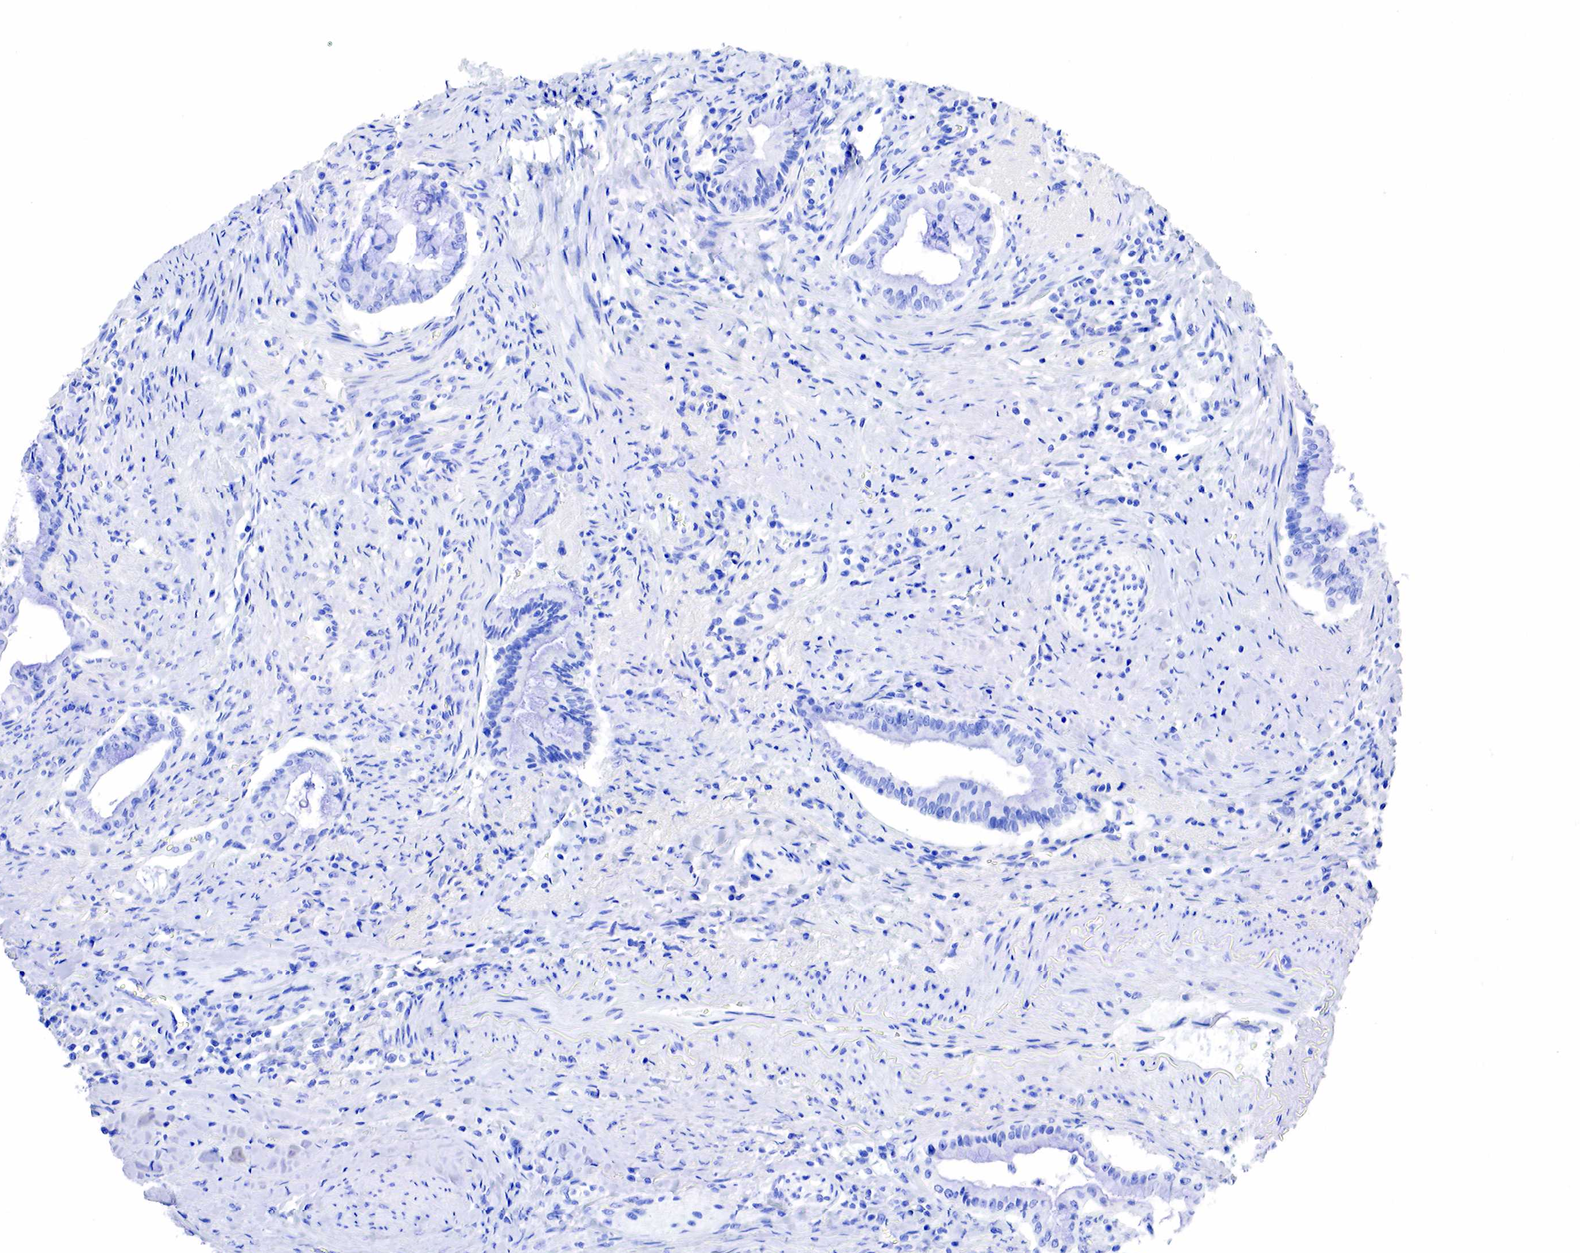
{"staining": {"intensity": "negative", "quantity": "none", "location": "none"}, "tissue": "pancreatic cancer", "cell_type": "Tumor cells", "image_type": "cancer", "snomed": [{"axis": "morphology", "description": "Adenocarcinoma, NOS"}, {"axis": "topography", "description": "Pancreas"}], "caption": "An IHC image of pancreatic adenocarcinoma is shown. There is no staining in tumor cells of pancreatic adenocarcinoma.", "gene": "KLK3", "patient": {"sex": "male", "age": 59}}